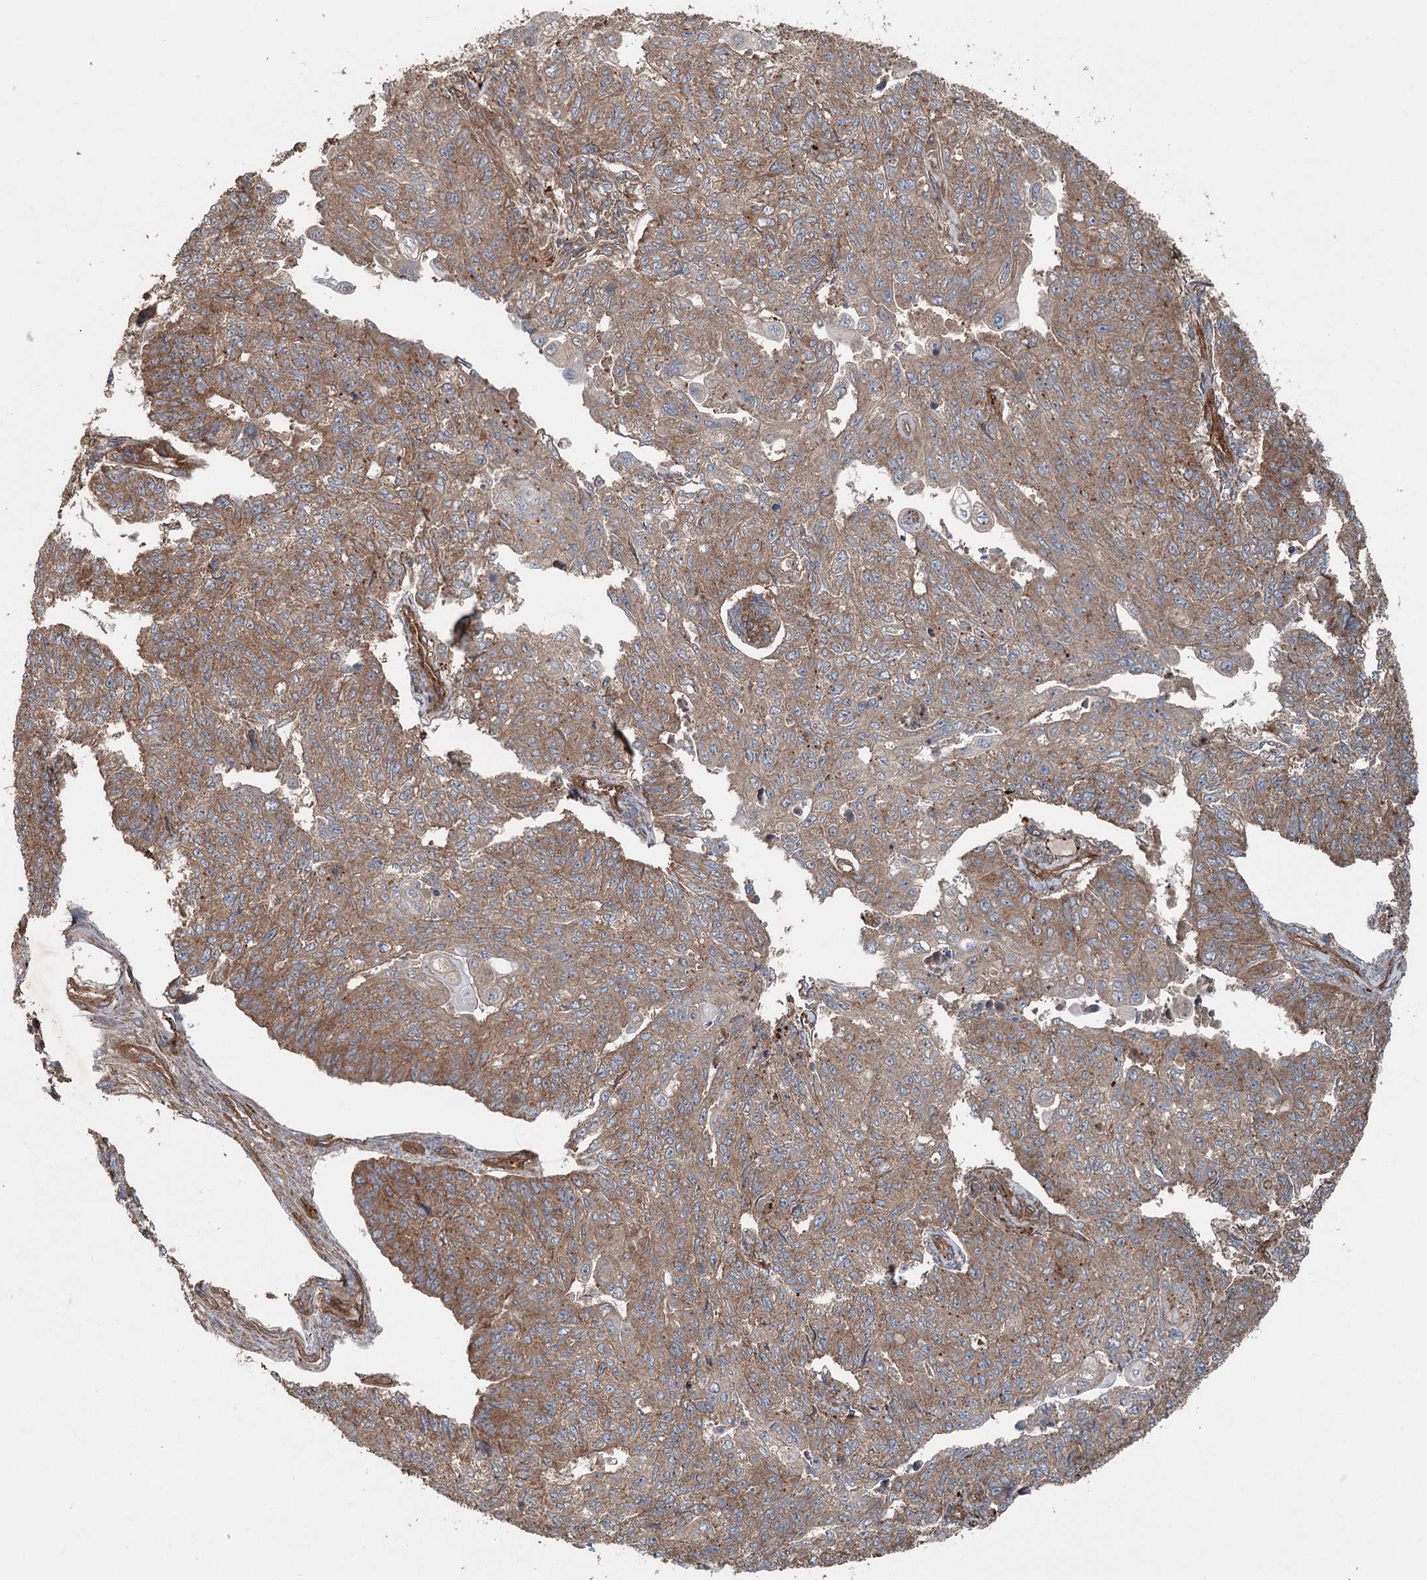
{"staining": {"intensity": "moderate", "quantity": ">75%", "location": "cytoplasmic/membranous"}, "tissue": "endometrial cancer", "cell_type": "Tumor cells", "image_type": "cancer", "snomed": [{"axis": "morphology", "description": "Adenocarcinoma, NOS"}, {"axis": "topography", "description": "Endometrium"}], "caption": "A medium amount of moderate cytoplasmic/membranous expression is identified in approximately >75% of tumor cells in endometrial adenocarcinoma tissue.", "gene": "RNF214", "patient": {"sex": "female", "age": 32}}